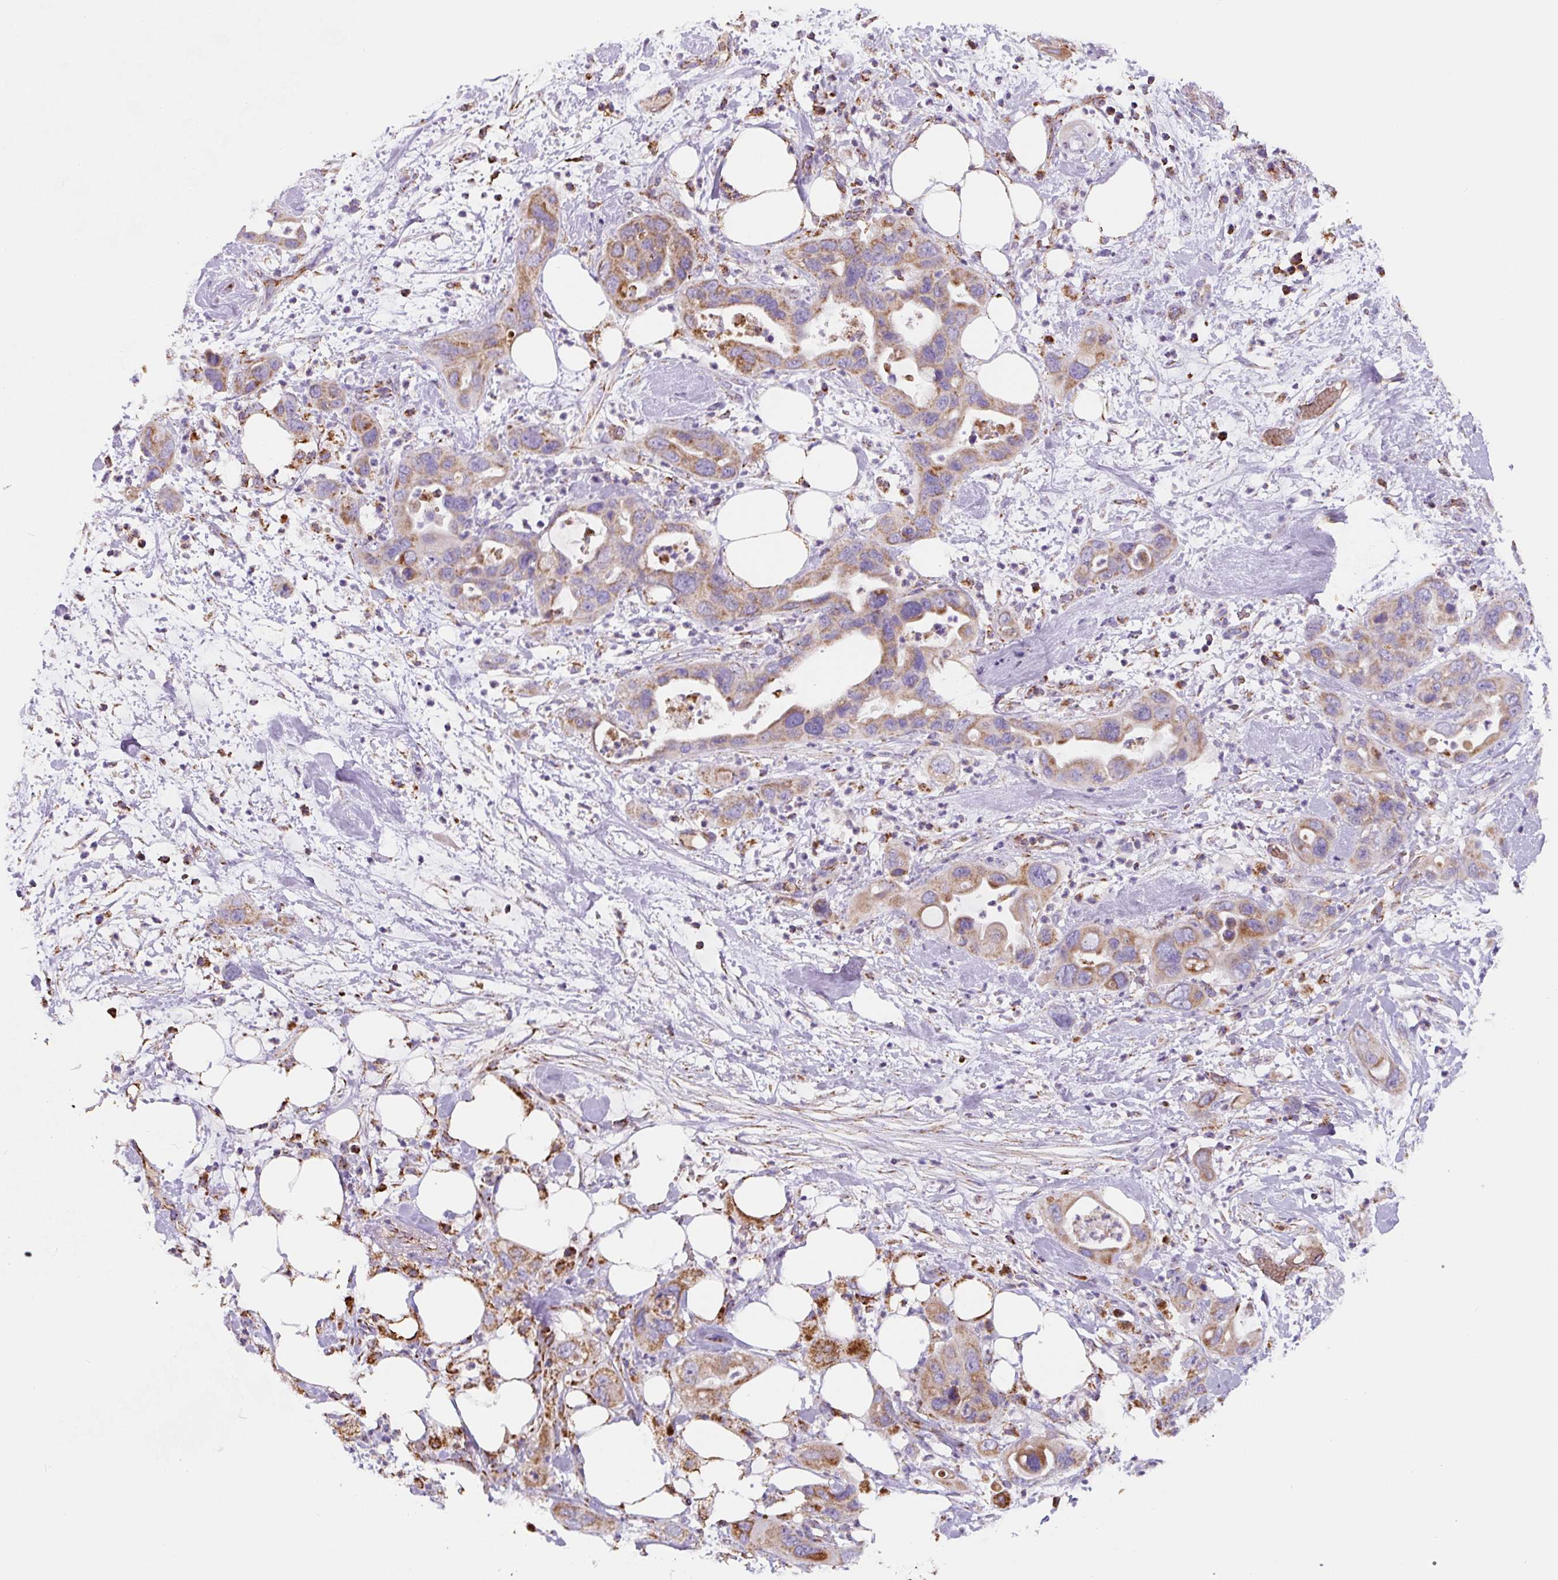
{"staining": {"intensity": "moderate", "quantity": ">75%", "location": "cytoplasmic/membranous"}, "tissue": "pancreatic cancer", "cell_type": "Tumor cells", "image_type": "cancer", "snomed": [{"axis": "morphology", "description": "Adenocarcinoma, NOS"}, {"axis": "topography", "description": "Pancreas"}], "caption": "Protein staining exhibits moderate cytoplasmic/membranous staining in approximately >75% of tumor cells in pancreatic cancer. The protein of interest is stained brown, and the nuclei are stained in blue (DAB (3,3'-diaminobenzidine) IHC with brightfield microscopy, high magnification).", "gene": "MT-CO2", "patient": {"sex": "female", "age": 71}}